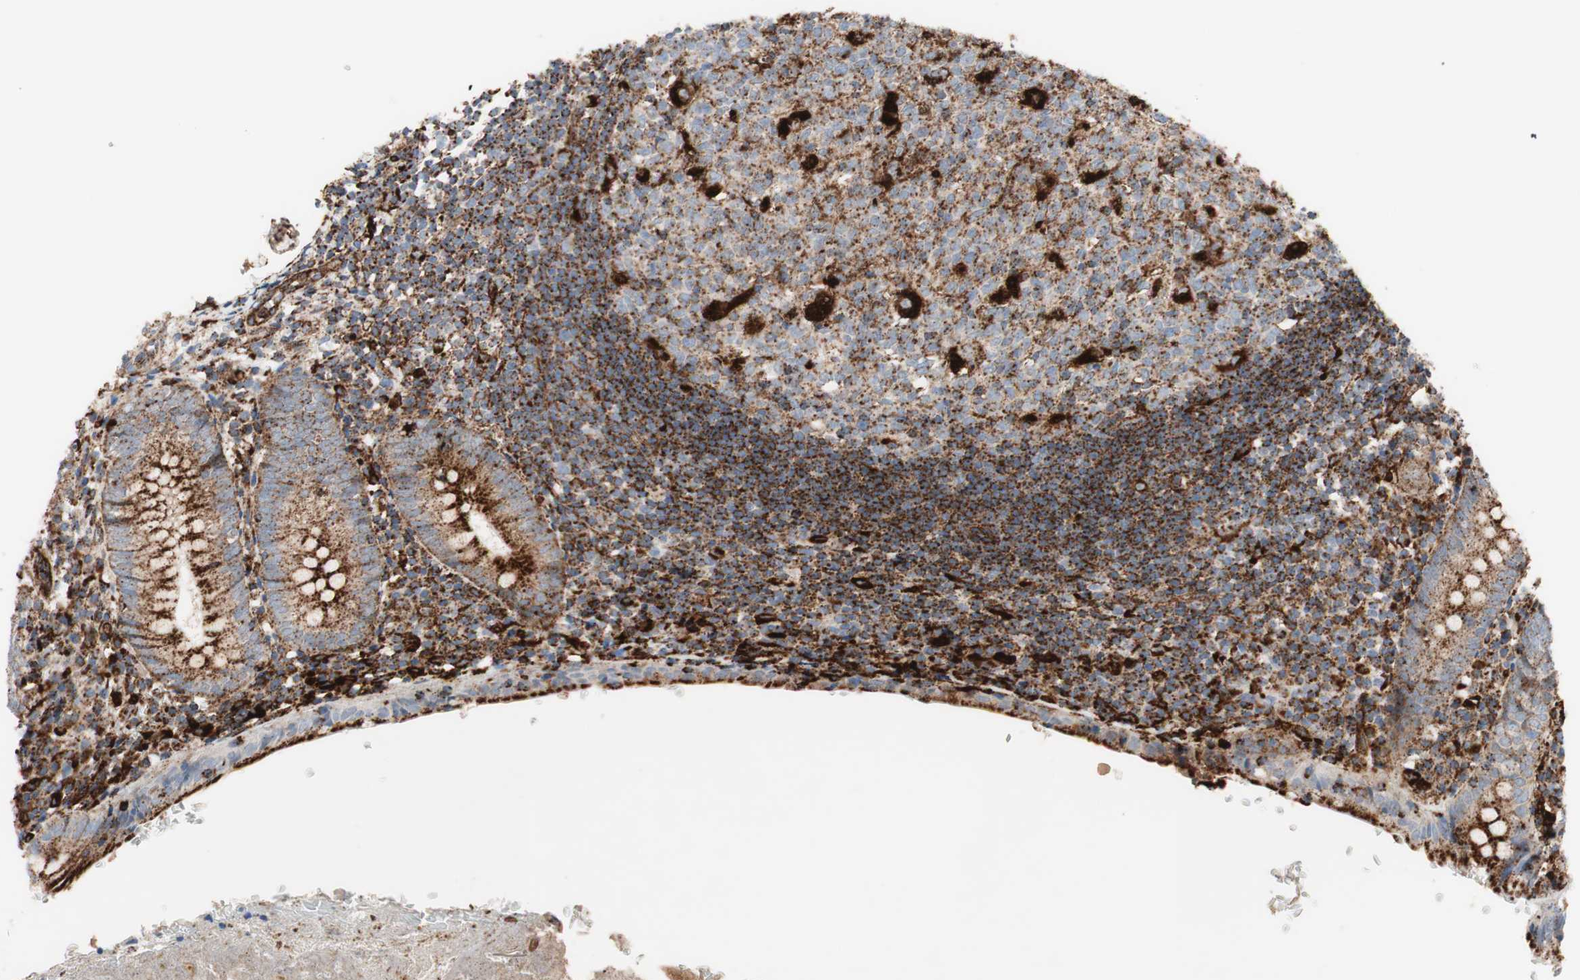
{"staining": {"intensity": "strong", "quantity": ">75%", "location": "cytoplasmic/membranous"}, "tissue": "appendix", "cell_type": "Glandular cells", "image_type": "normal", "snomed": [{"axis": "morphology", "description": "Normal tissue, NOS"}, {"axis": "topography", "description": "Appendix"}], "caption": "A high amount of strong cytoplasmic/membranous expression is seen in about >75% of glandular cells in benign appendix. The staining was performed using DAB to visualize the protein expression in brown, while the nuclei were stained in blue with hematoxylin (Magnification: 20x).", "gene": "LAMP1", "patient": {"sex": "female", "age": 10}}